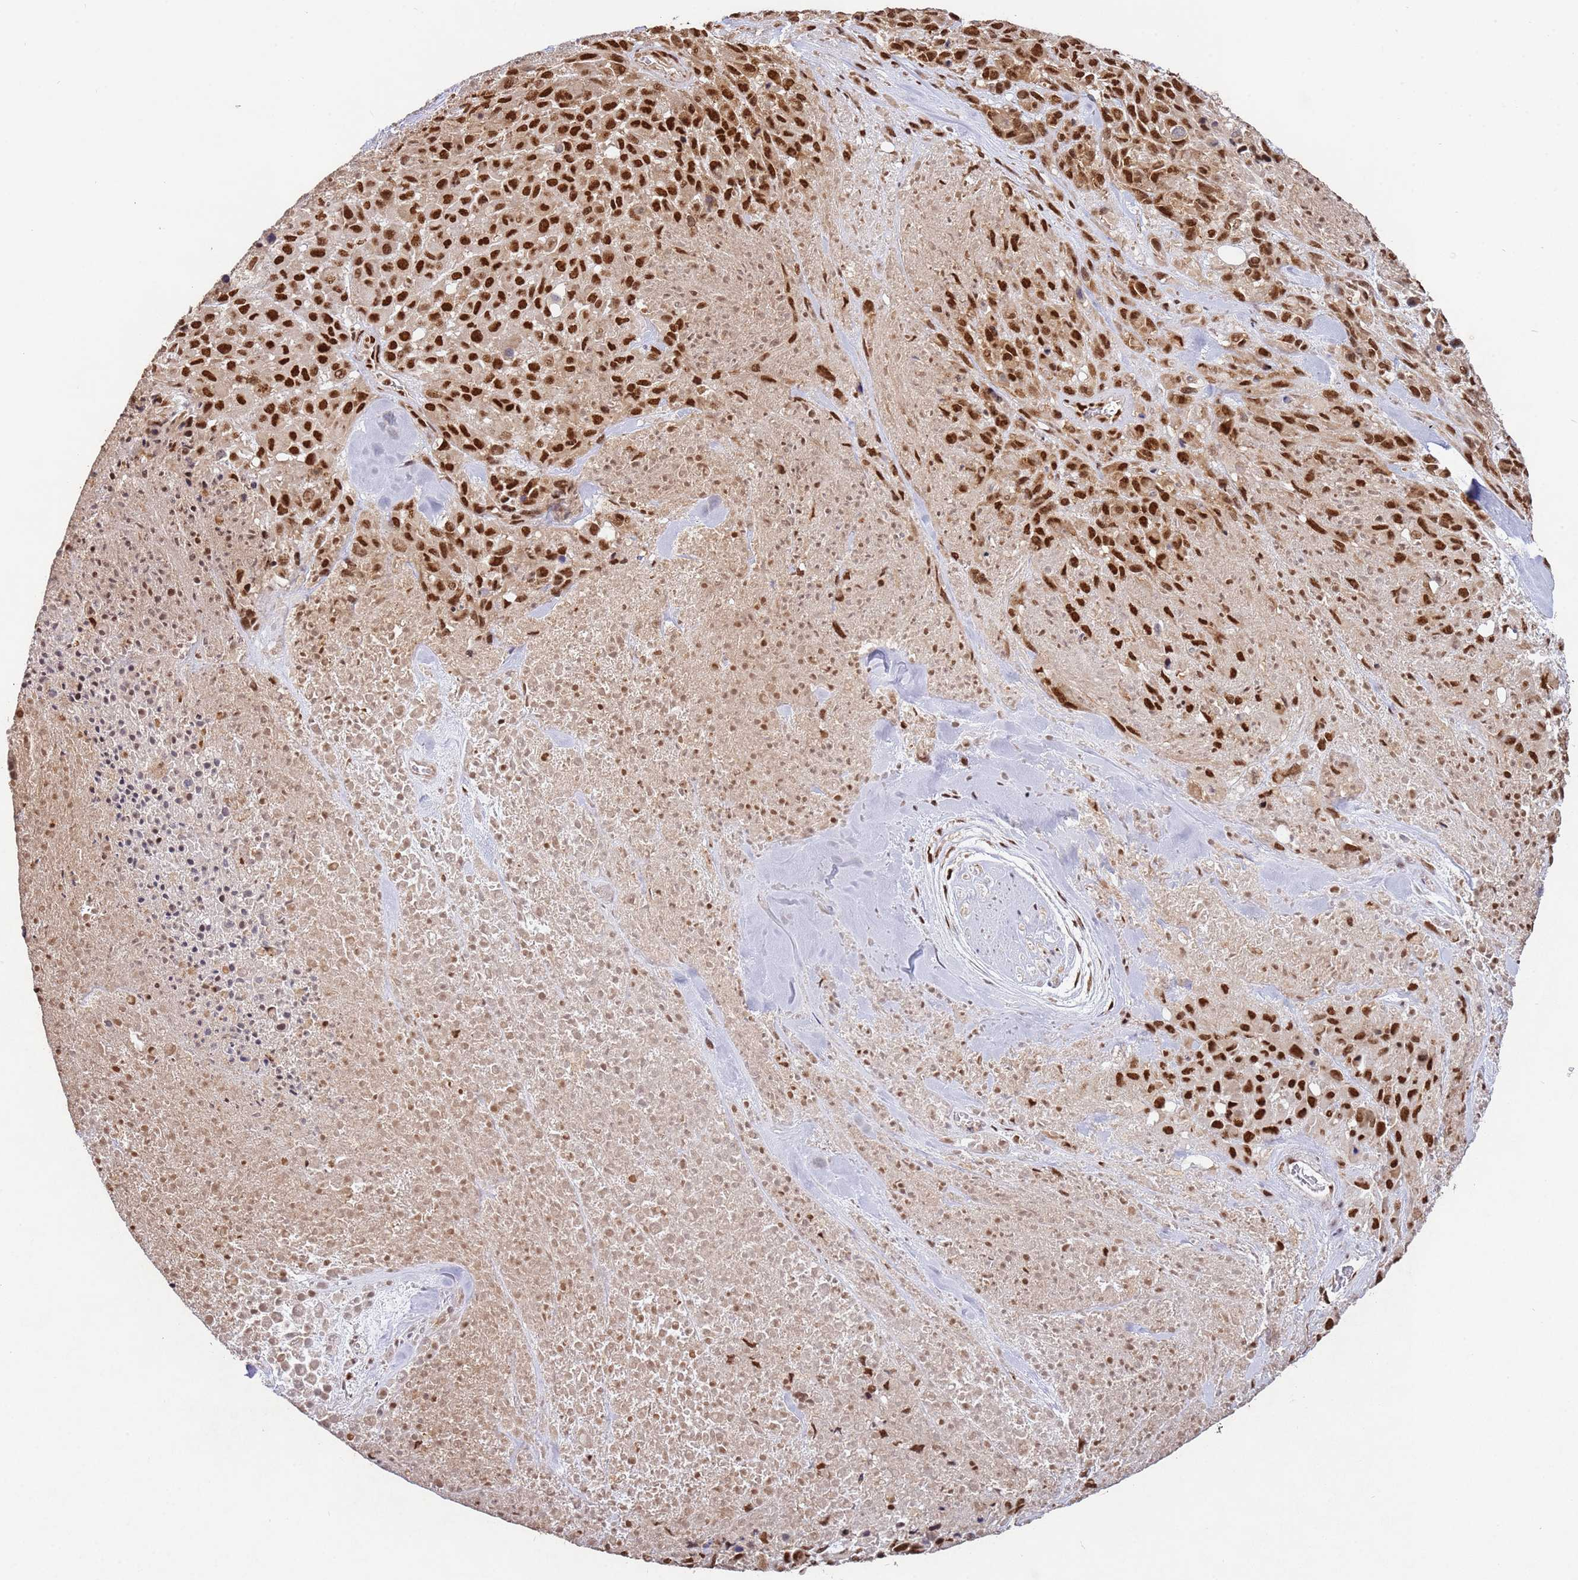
{"staining": {"intensity": "strong", "quantity": ">75%", "location": "nuclear"}, "tissue": "melanoma", "cell_type": "Tumor cells", "image_type": "cancer", "snomed": [{"axis": "morphology", "description": "Malignant melanoma, Metastatic site"}, {"axis": "topography", "description": "Skin"}], "caption": "An IHC image of tumor tissue is shown. Protein staining in brown highlights strong nuclear positivity in malignant melanoma (metastatic site) within tumor cells.", "gene": "ESF1", "patient": {"sex": "female", "age": 81}}